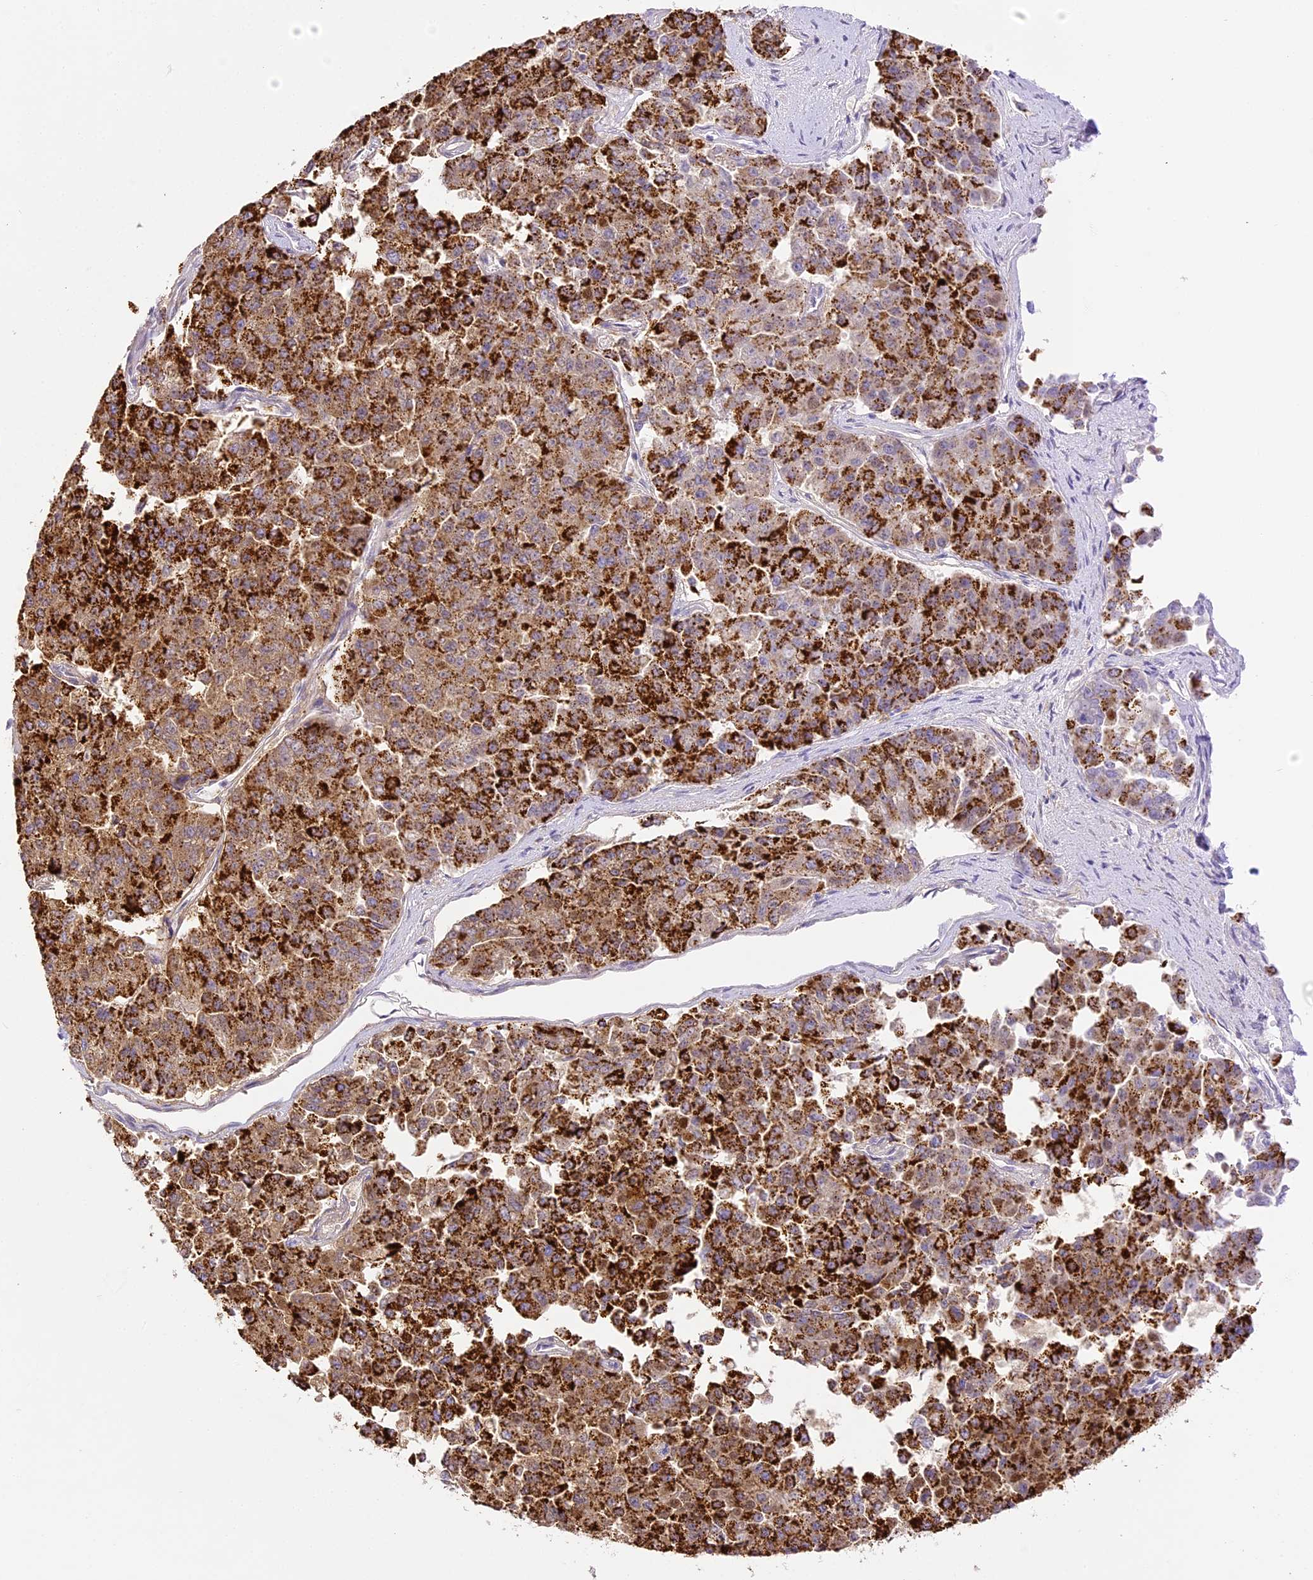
{"staining": {"intensity": "strong", "quantity": ">75%", "location": "cytoplasmic/membranous"}, "tissue": "pancreatic cancer", "cell_type": "Tumor cells", "image_type": "cancer", "snomed": [{"axis": "morphology", "description": "Adenocarcinoma, NOS"}, {"axis": "topography", "description": "Pancreas"}], "caption": "Immunohistochemistry staining of pancreatic adenocarcinoma, which exhibits high levels of strong cytoplasmic/membranous positivity in about >75% of tumor cells indicating strong cytoplasmic/membranous protein expression. The staining was performed using DAB (3,3'-diaminobenzidine) (brown) for protein detection and nuclei were counterstained in hematoxylin (blue).", "gene": "CCDC30", "patient": {"sex": "male", "age": 50}}